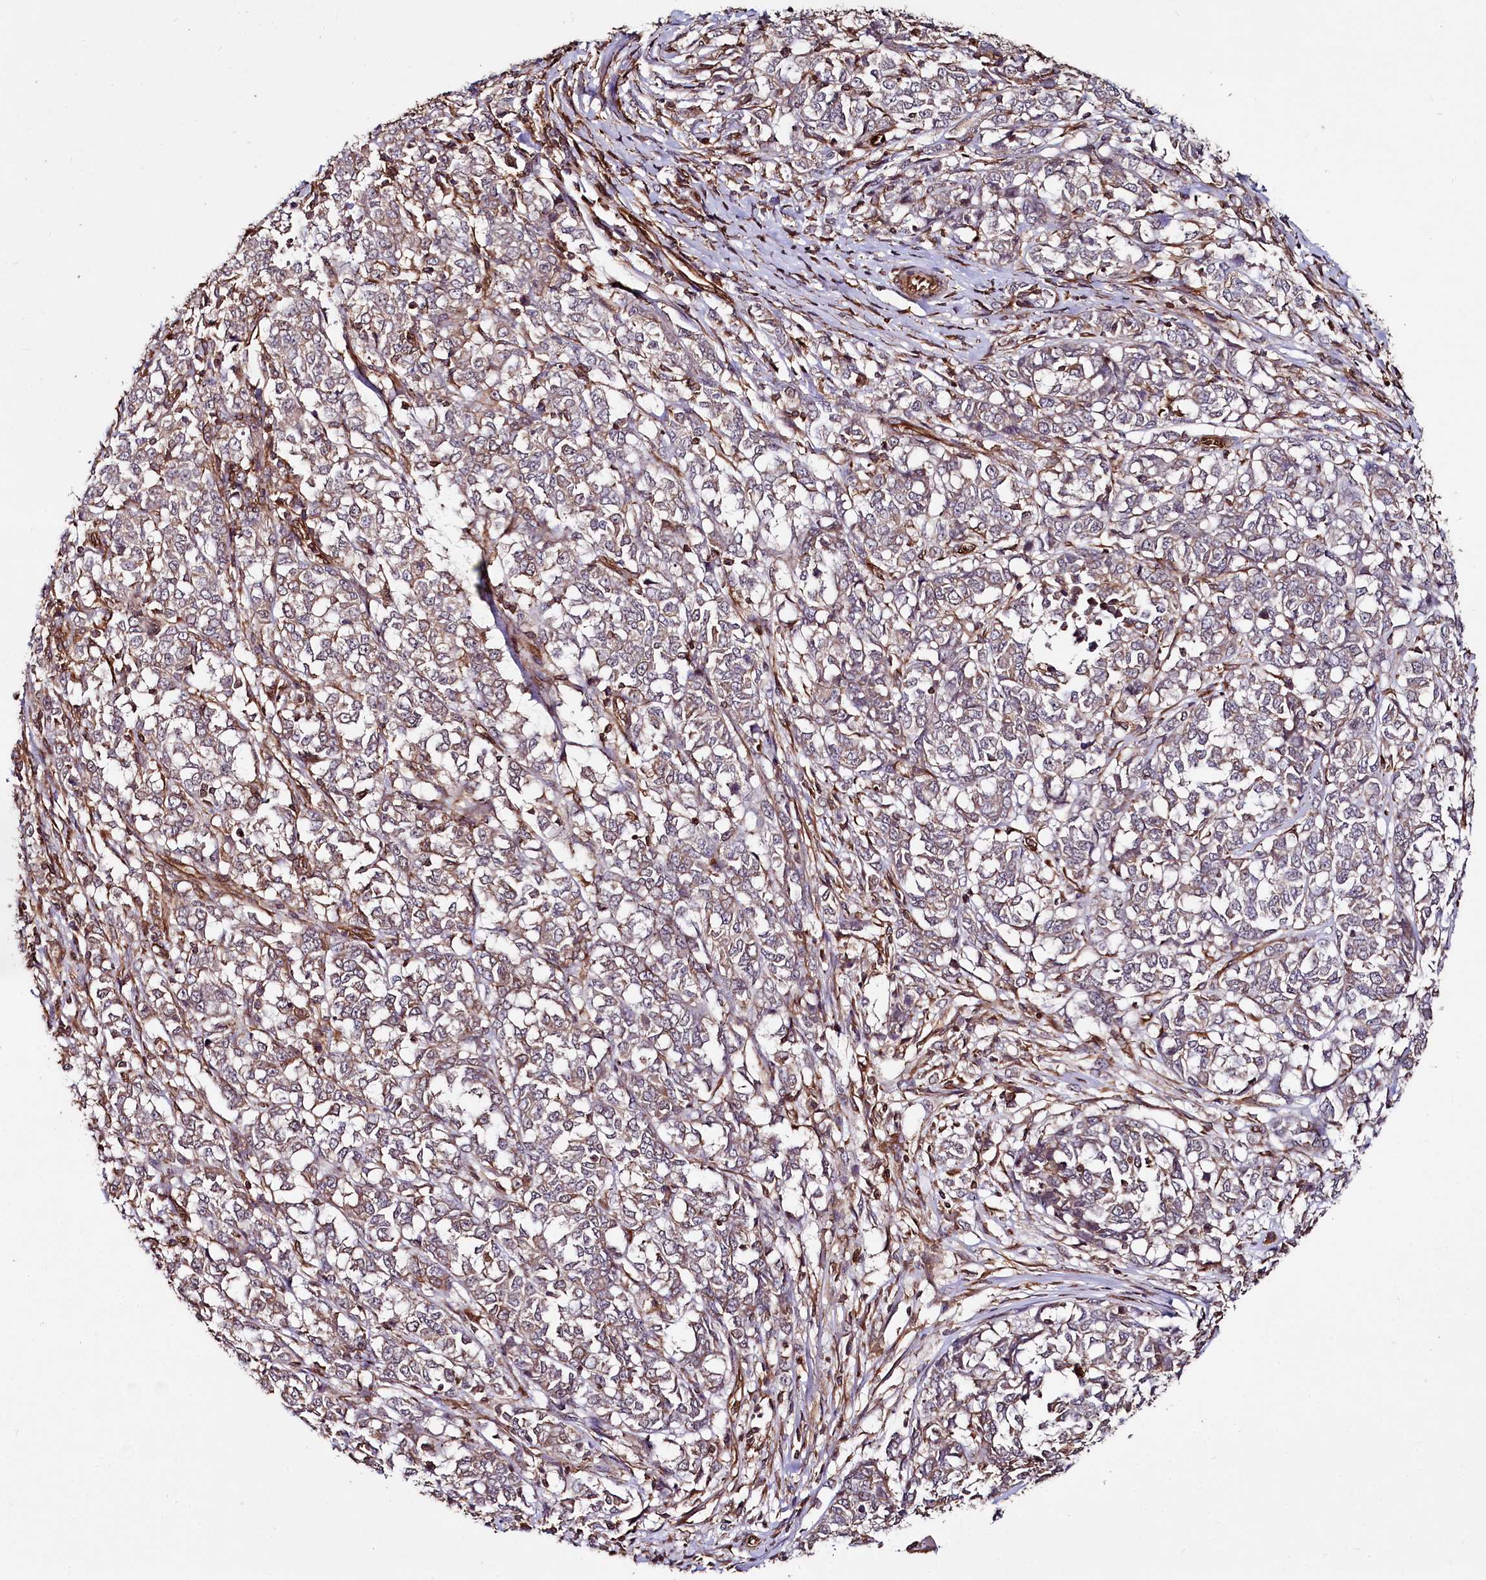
{"staining": {"intensity": "weak", "quantity": "<25%", "location": "cytoplasmic/membranous"}, "tissue": "melanoma", "cell_type": "Tumor cells", "image_type": "cancer", "snomed": [{"axis": "morphology", "description": "Malignant melanoma, NOS"}, {"axis": "topography", "description": "Skin"}], "caption": "The IHC image has no significant staining in tumor cells of malignant melanoma tissue. (DAB IHC, high magnification).", "gene": "SVIP", "patient": {"sex": "female", "age": 72}}